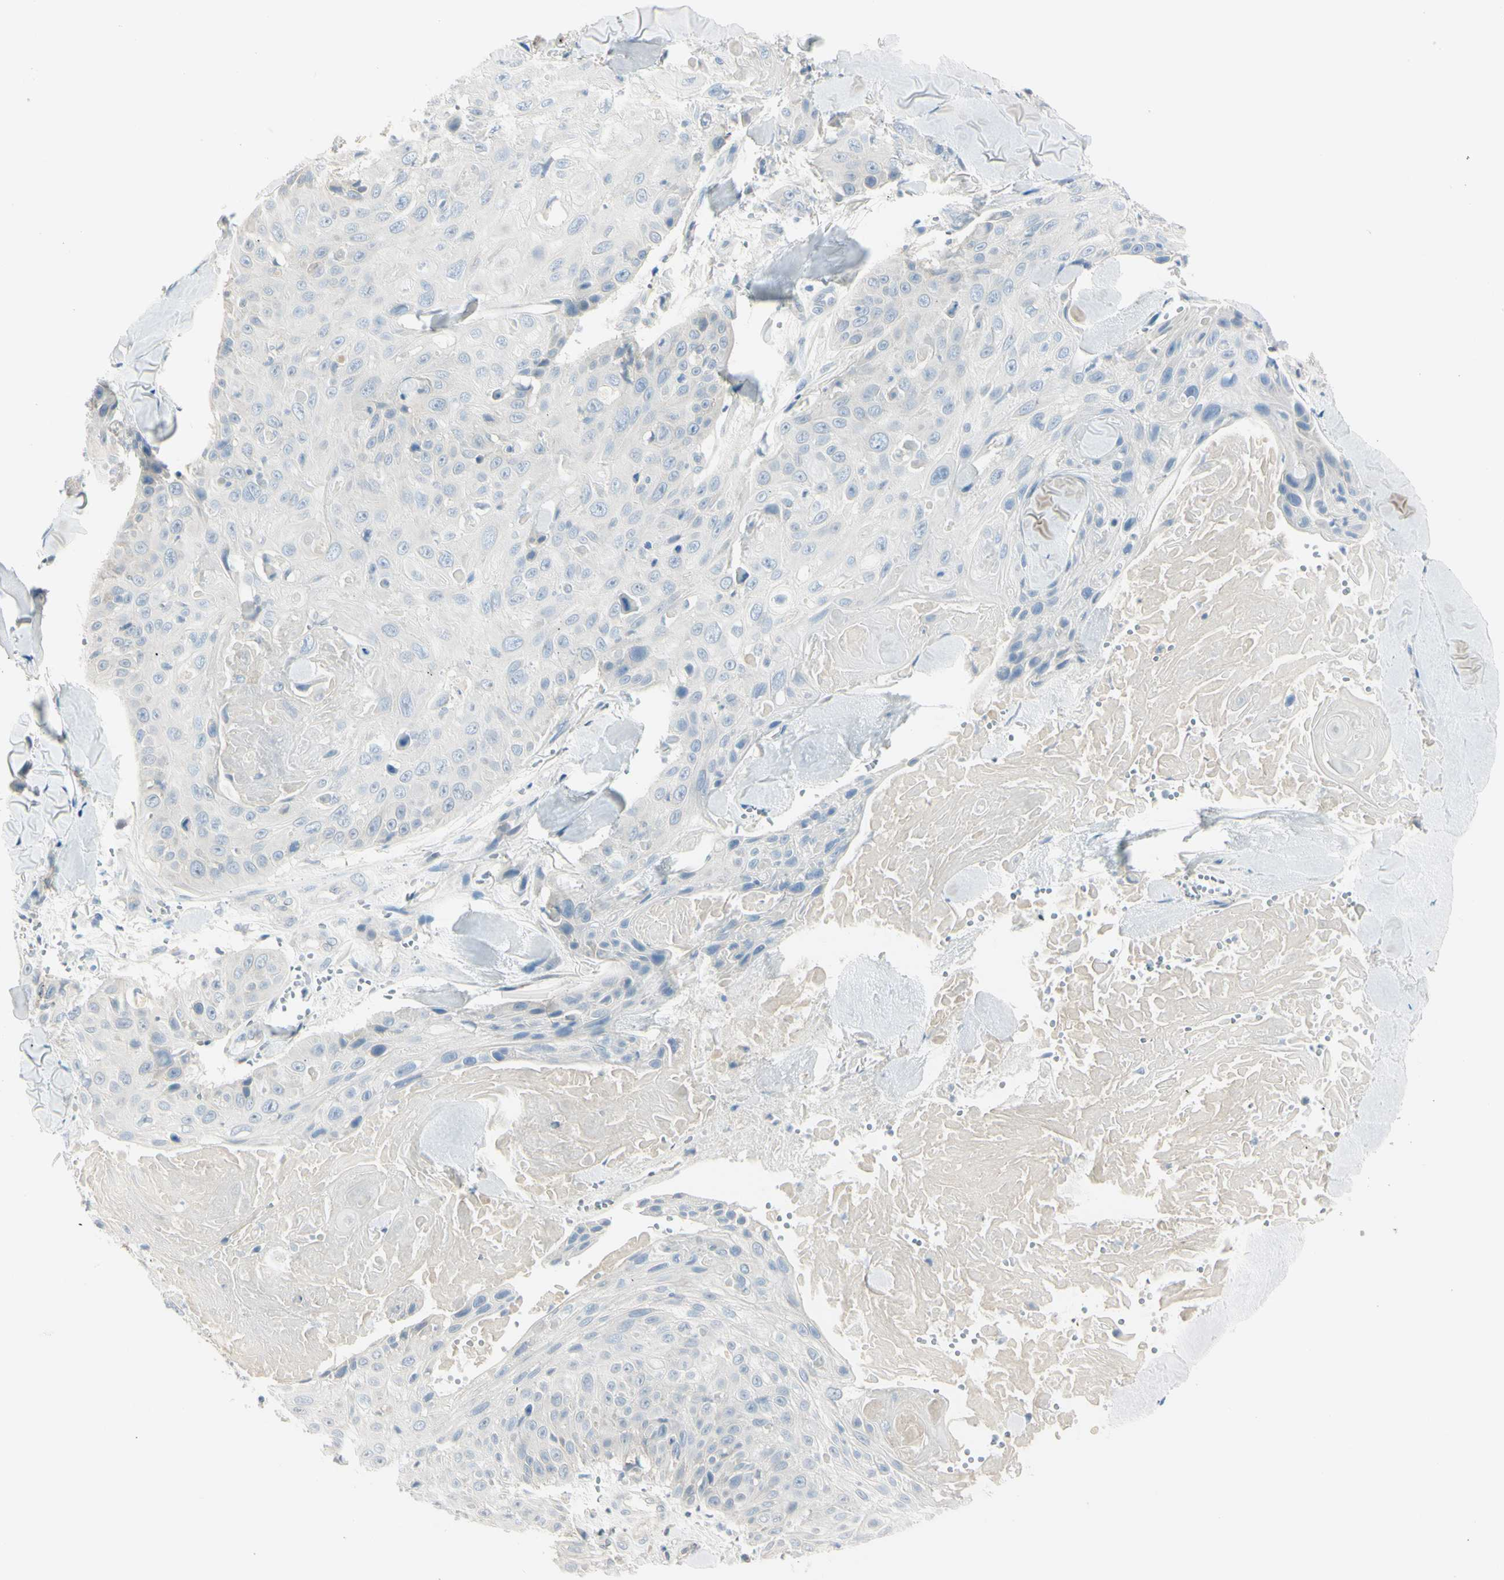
{"staining": {"intensity": "negative", "quantity": "none", "location": "none"}, "tissue": "skin cancer", "cell_type": "Tumor cells", "image_type": "cancer", "snomed": [{"axis": "morphology", "description": "Squamous cell carcinoma, NOS"}, {"axis": "topography", "description": "Skin"}], "caption": "A photomicrograph of human squamous cell carcinoma (skin) is negative for staining in tumor cells.", "gene": "ASB9", "patient": {"sex": "male", "age": 86}}